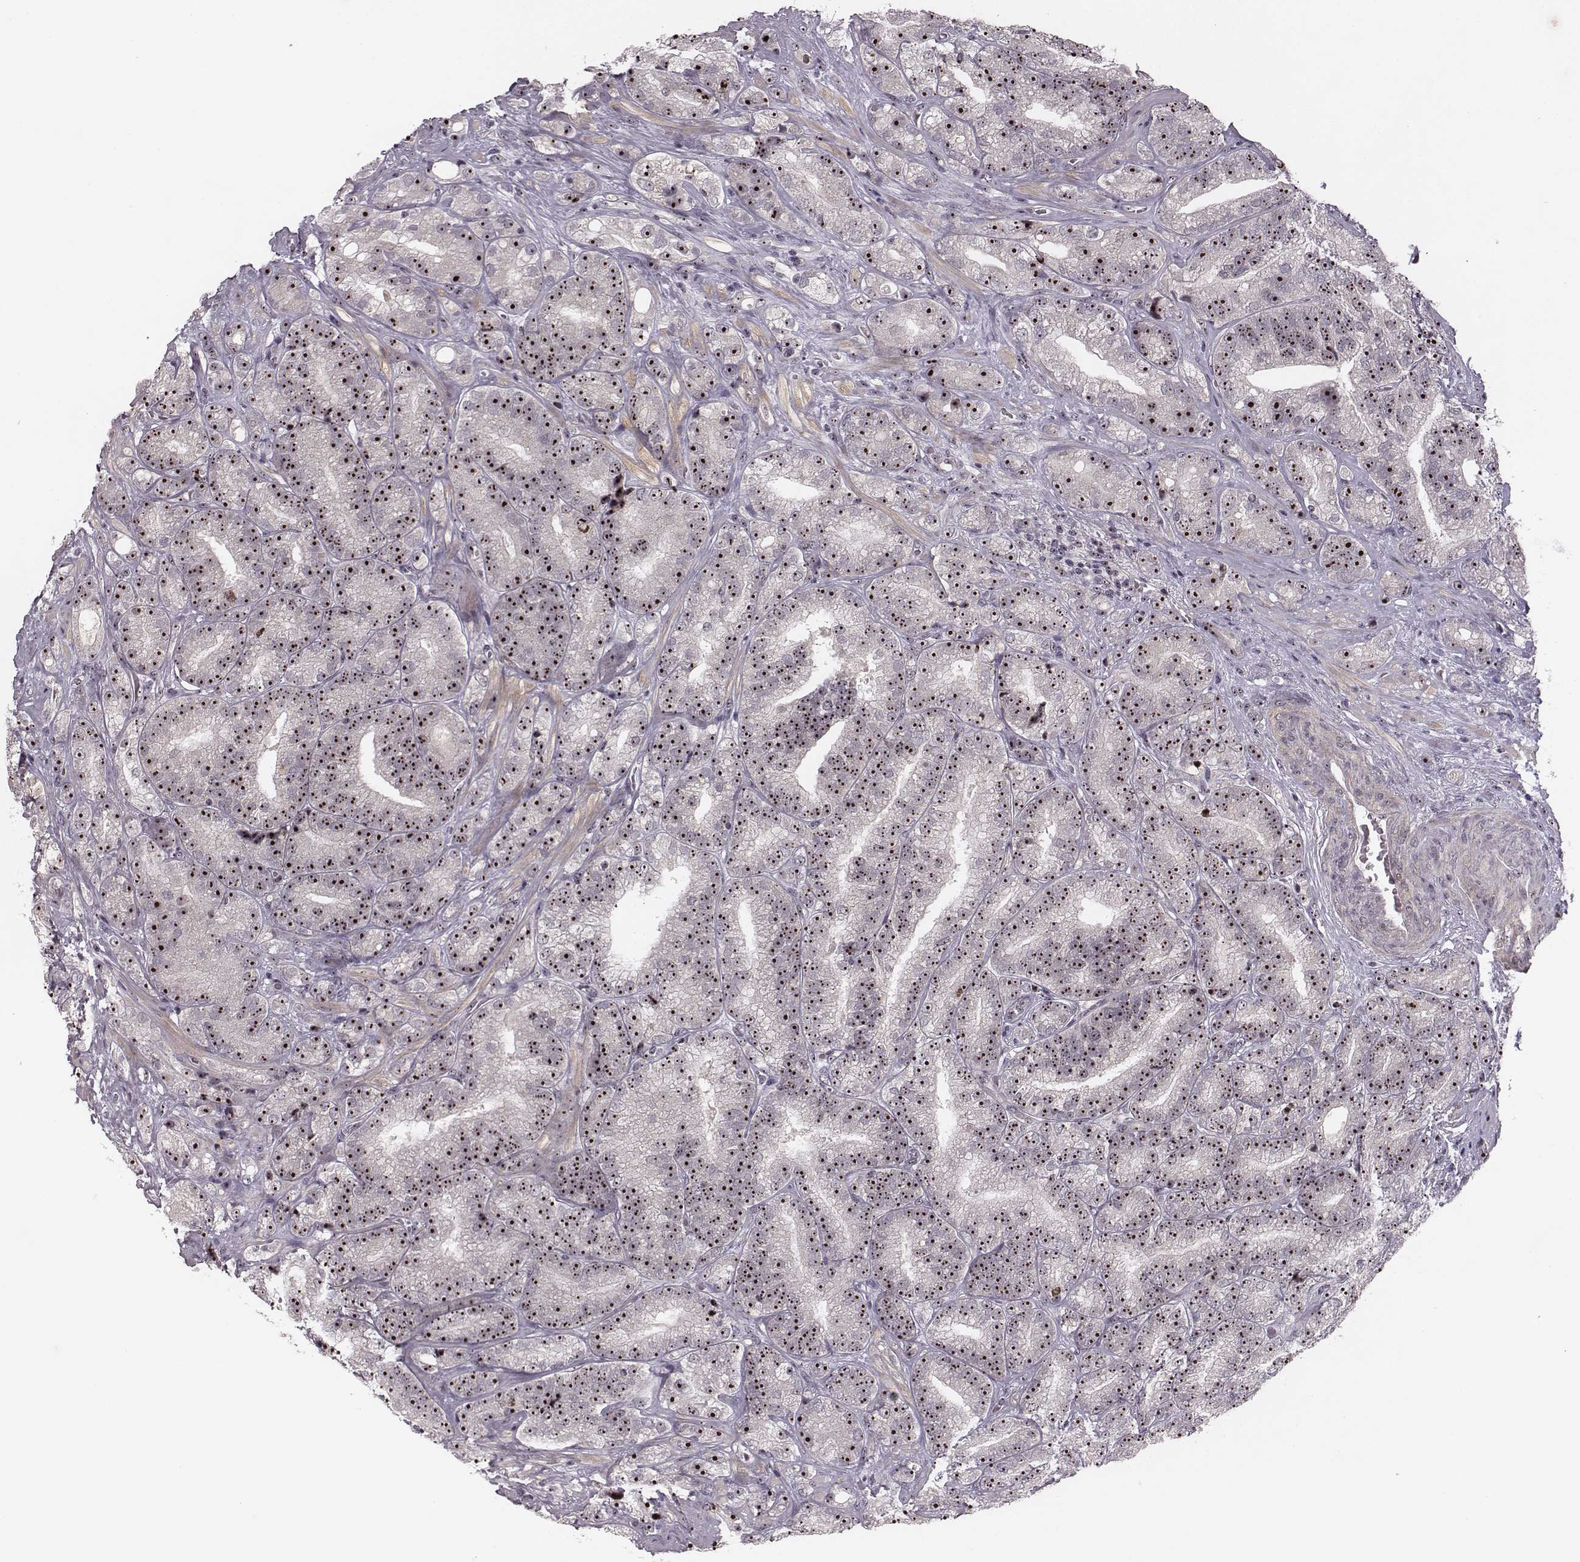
{"staining": {"intensity": "moderate", "quantity": "25%-75%", "location": "nuclear"}, "tissue": "prostate cancer", "cell_type": "Tumor cells", "image_type": "cancer", "snomed": [{"axis": "morphology", "description": "Adenocarcinoma, NOS"}, {"axis": "topography", "description": "Prostate"}], "caption": "Immunohistochemistry (IHC) (DAB) staining of human prostate adenocarcinoma displays moderate nuclear protein staining in approximately 25%-75% of tumor cells. The staining was performed using DAB (3,3'-diaminobenzidine) to visualize the protein expression in brown, while the nuclei were stained in blue with hematoxylin (Magnification: 20x).", "gene": "NOP56", "patient": {"sex": "male", "age": 63}}